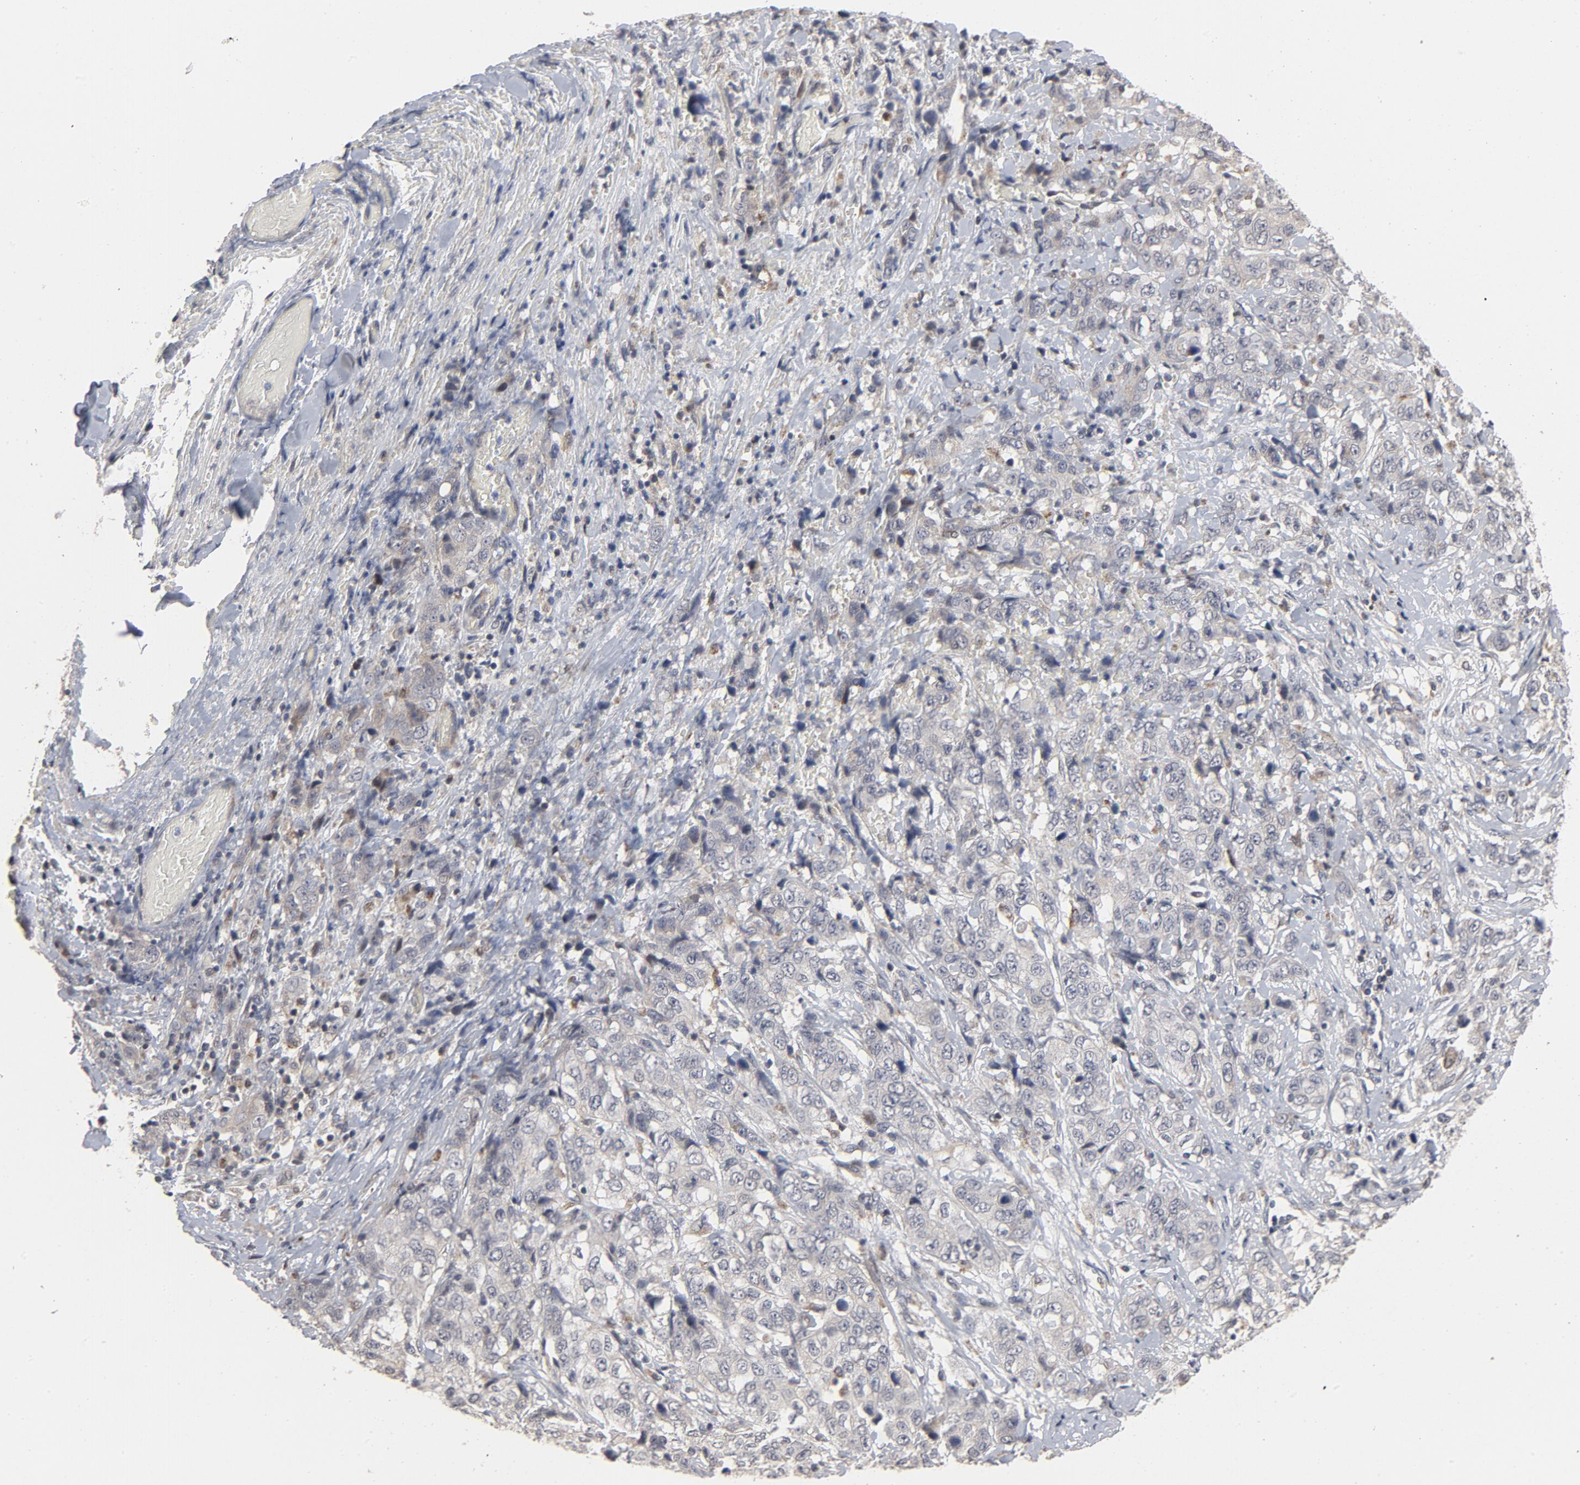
{"staining": {"intensity": "weak", "quantity": "<25%", "location": "cytoplasmic/membranous"}, "tissue": "stomach cancer", "cell_type": "Tumor cells", "image_type": "cancer", "snomed": [{"axis": "morphology", "description": "Adenocarcinoma, NOS"}, {"axis": "topography", "description": "Stomach"}], "caption": "A histopathology image of stomach cancer stained for a protein shows no brown staining in tumor cells. The staining is performed using DAB (3,3'-diaminobenzidine) brown chromogen with nuclei counter-stained in using hematoxylin.", "gene": "PPP1R1B", "patient": {"sex": "male", "age": 48}}